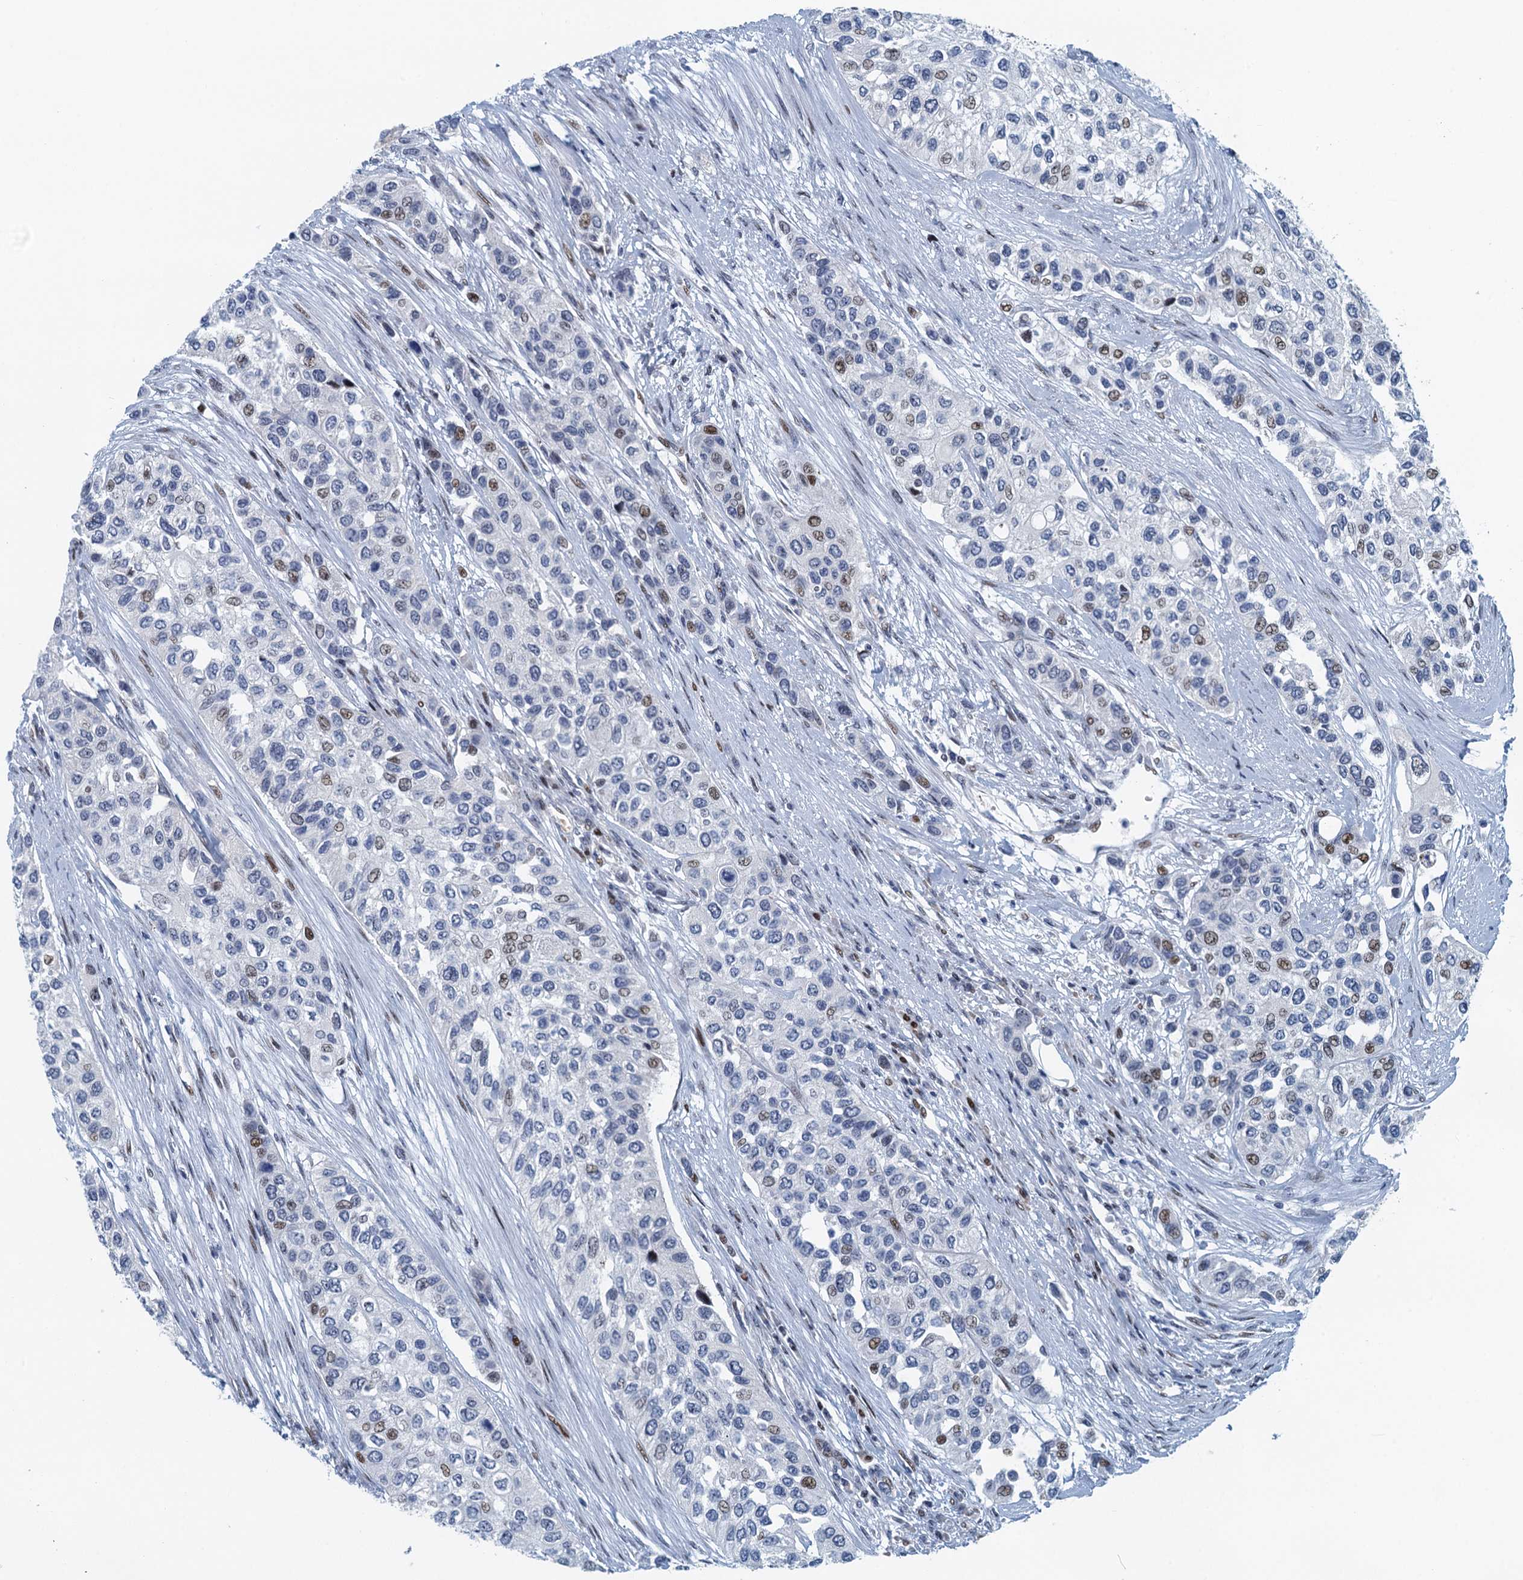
{"staining": {"intensity": "moderate", "quantity": "<25%", "location": "nuclear"}, "tissue": "urothelial cancer", "cell_type": "Tumor cells", "image_type": "cancer", "snomed": [{"axis": "morphology", "description": "Normal tissue, NOS"}, {"axis": "morphology", "description": "Urothelial carcinoma, High grade"}, {"axis": "topography", "description": "Vascular tissue"}, {"axis": "topography", "description": "Urinary bladder"}], "caption": "There is low levels of moderate nuclear staining in tumor cells of urothelial carcinoma (high-grade), as demonstrated by immunohistochemical staining (brown color).", "gene": "ANKRD13D", "patient": {"sex": "female", "age": 56}}